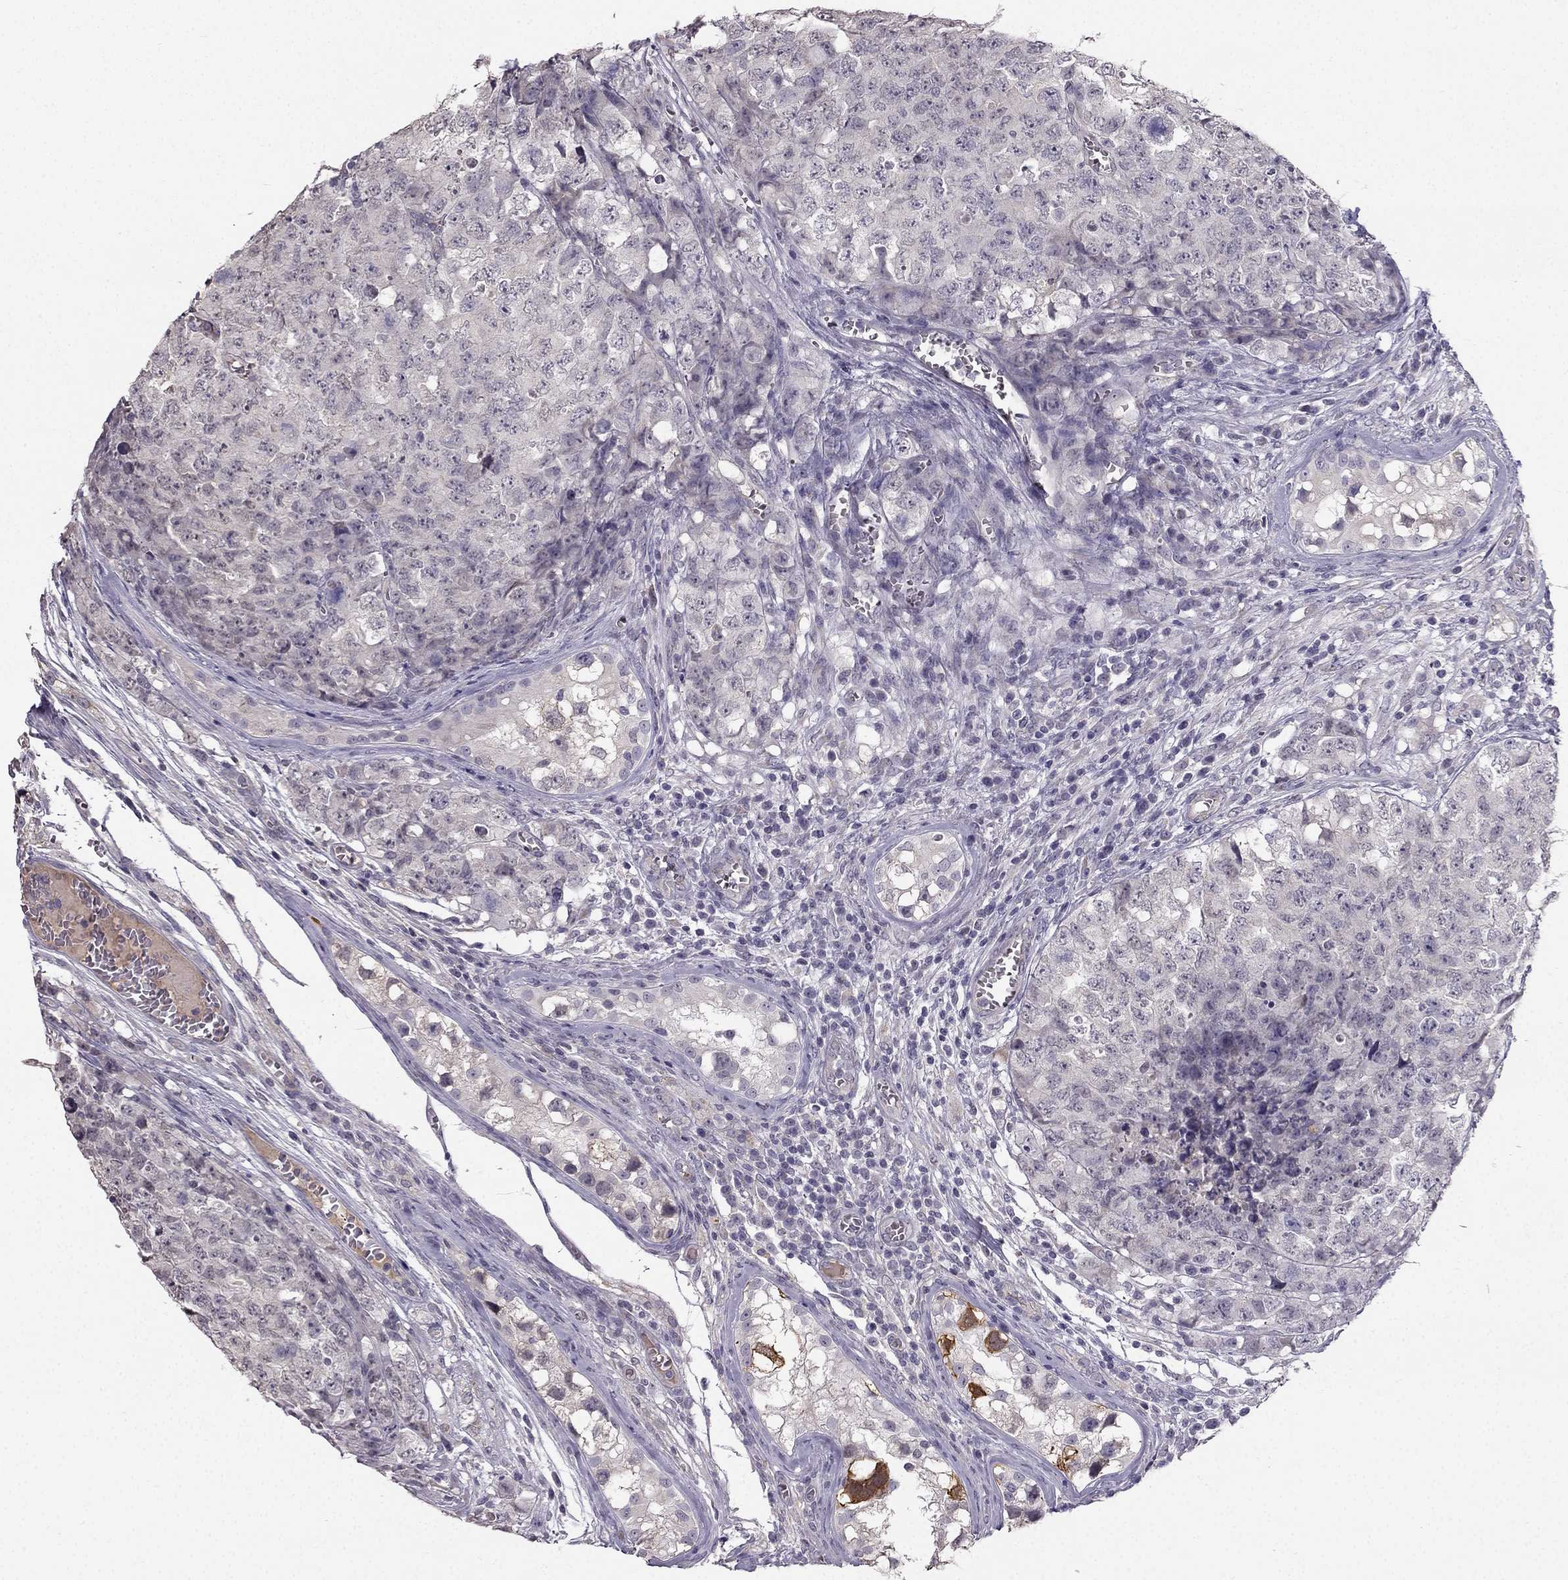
{"staining": {"intensity": "negative", "quantity": "none", "location": "none"}, "tissue": "testis cancer", "cell_type": "Tumor cells", "image_type": "cancer", "snomed": [{"axis": "morphology", "description": "Carcinoma, Embryonal, NOS"}, {"axis": "topography", "description": "Testis"}], "caption": "IHC of human embryonal carcinoma (testis) reveals no positivity in tumor cells.", "gene": "TSPYL5", "patient": {"sex": "male", "age": 23}}